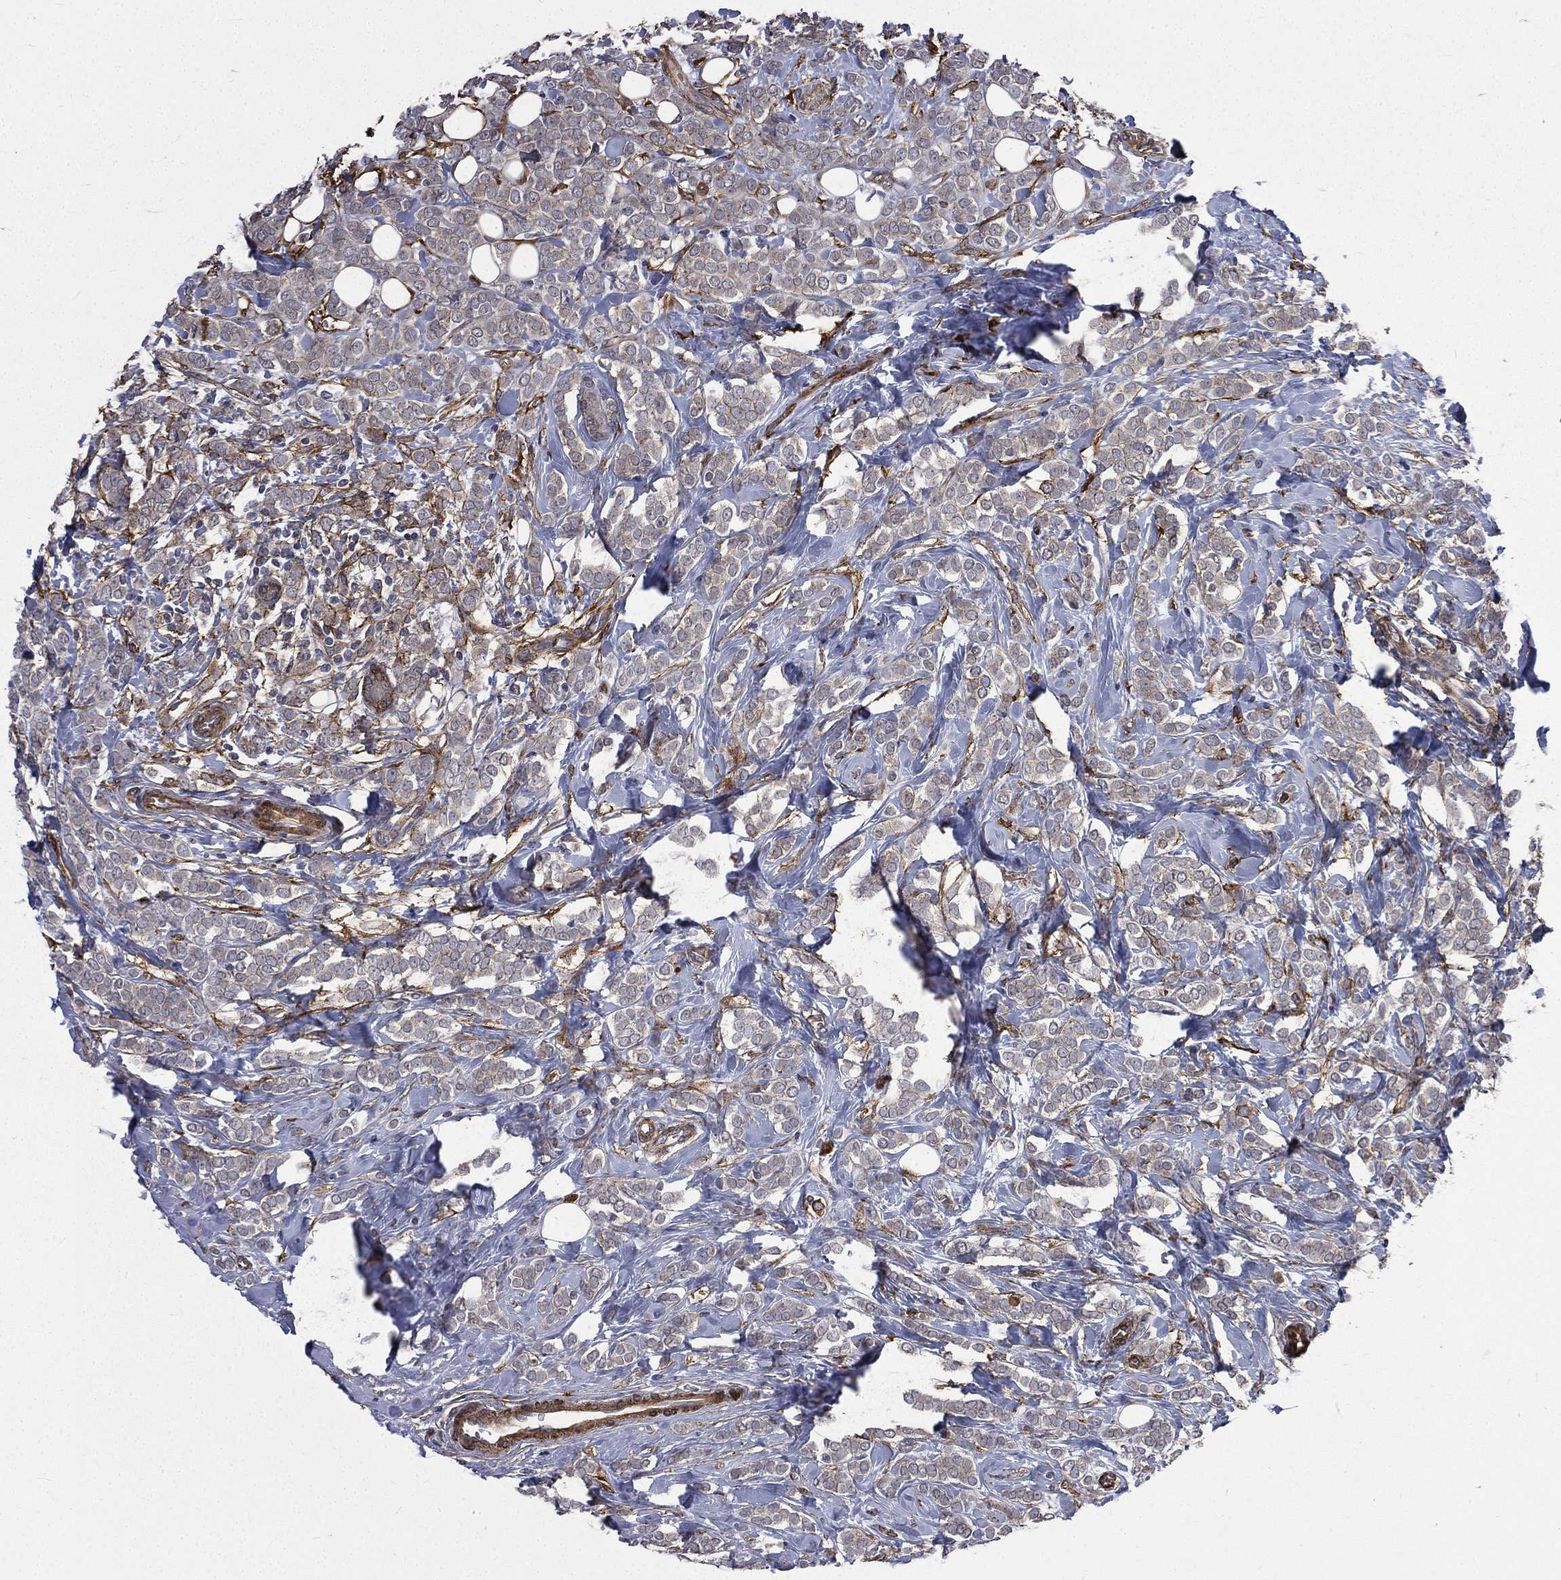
{"staining": {"intensity": "negative", "quantity": "none", "location": "none"}, "tissue": "breast cancer", "cell_type": "Tumor cells", "image_type": "cancer", "snomed": [{"axis": "morphology", "description": "Lobular carcinoma"}, {"axis": "topography", "description": "Breast"}], "caption": "Tumor cells show no significant protein expression in breast cancer.", "gene": "PPFIBP1", "patient": {"sex": "female", "age": 49}}